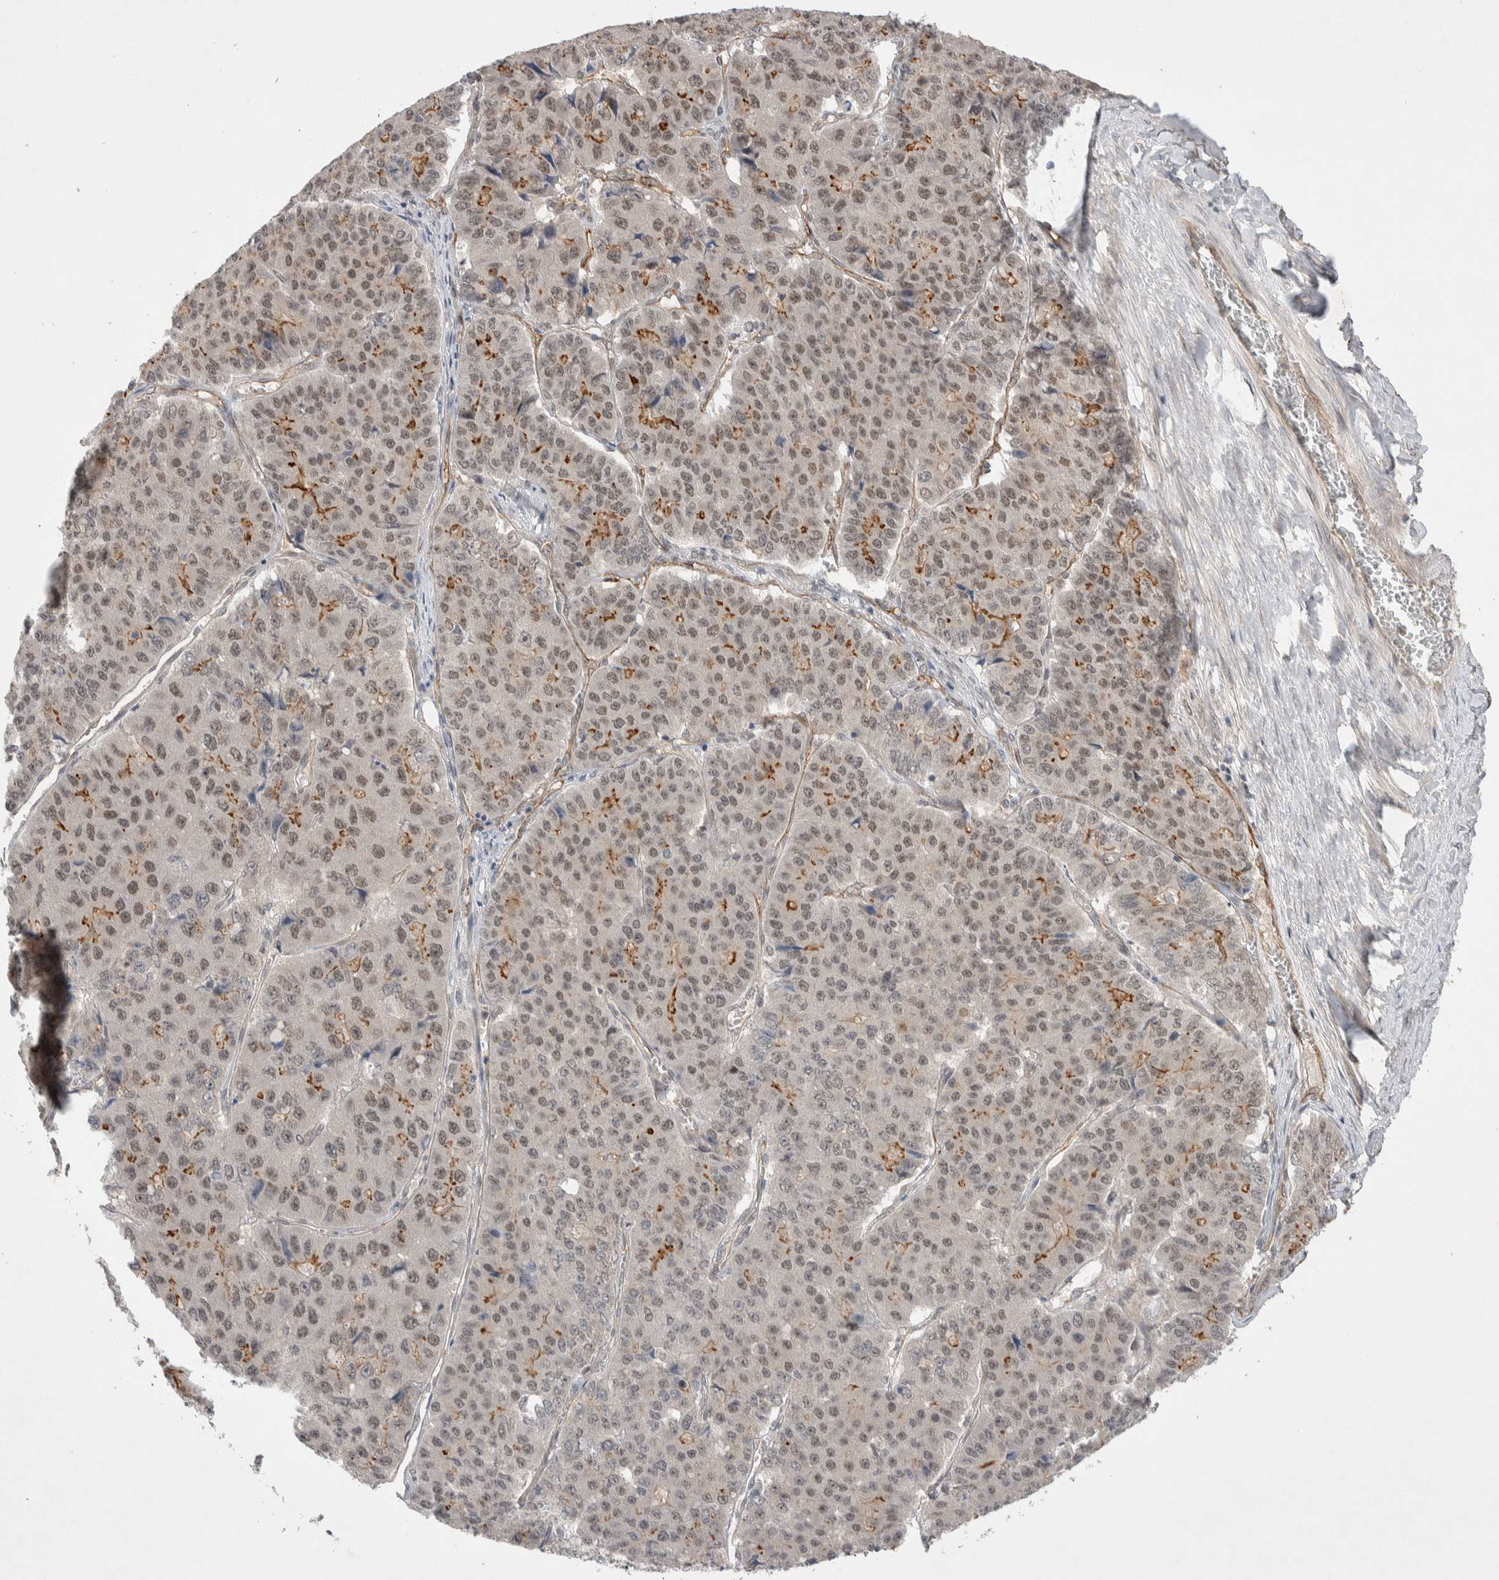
{"staining": {"intensity": "weak", "quantity": ">75%", "location": "nuclear"}, "tissue": "pancreatic cancer", "cell_type": "Tumor cells", "image_type": "cancer", "snomed": [{"axis": "morphology", "description": "Adenocarcinoma, NOS"}, {"axis": "topography", "description": "Pancreas"}], "caption": "Protein expression analysis of adenocarcinoma (pancreatic) reveals weak nuclear staining in about >75% of tumor cells.", "gene": "ZNF704", "patient": {"sex": "male", "age": 50}}